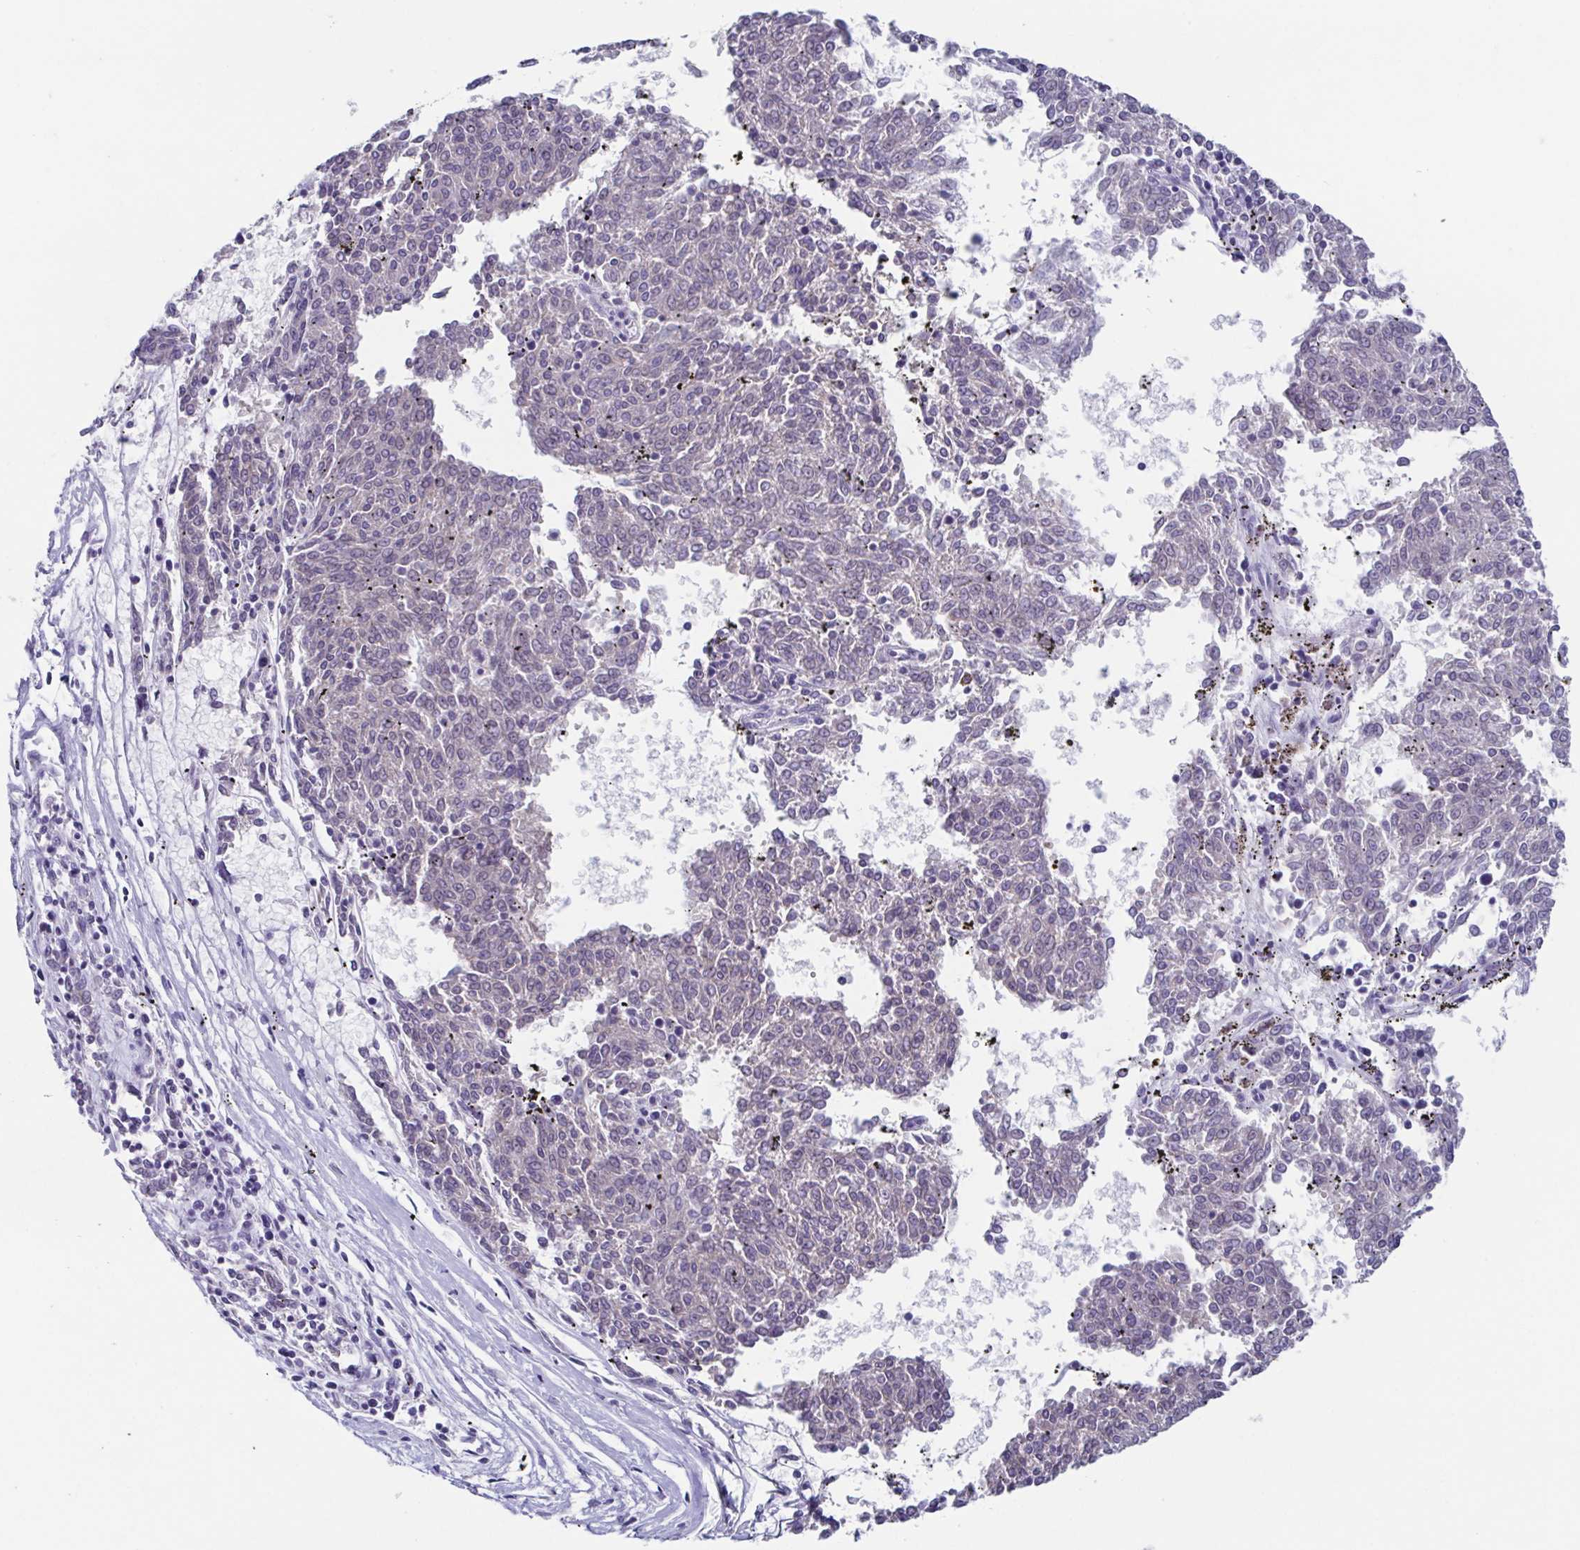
{"staining": {"intensity": "negative", "quantity": "none", "location": "none"}, "tissue": "melanoma", "cell_type": "Tumor cells", "image_type": "cancer", "snomed": [{"axis": "morphology", "description": "Malignant melanoma, NOS"}, {"axis": "topography", "description": "Skin"}], "caption": "The immunohistochemistry micrograph has no significant expression in tumor cells of melanoma tissue.", "gene": "RDH11", "patient": {"sex": "female", "age": 72}}